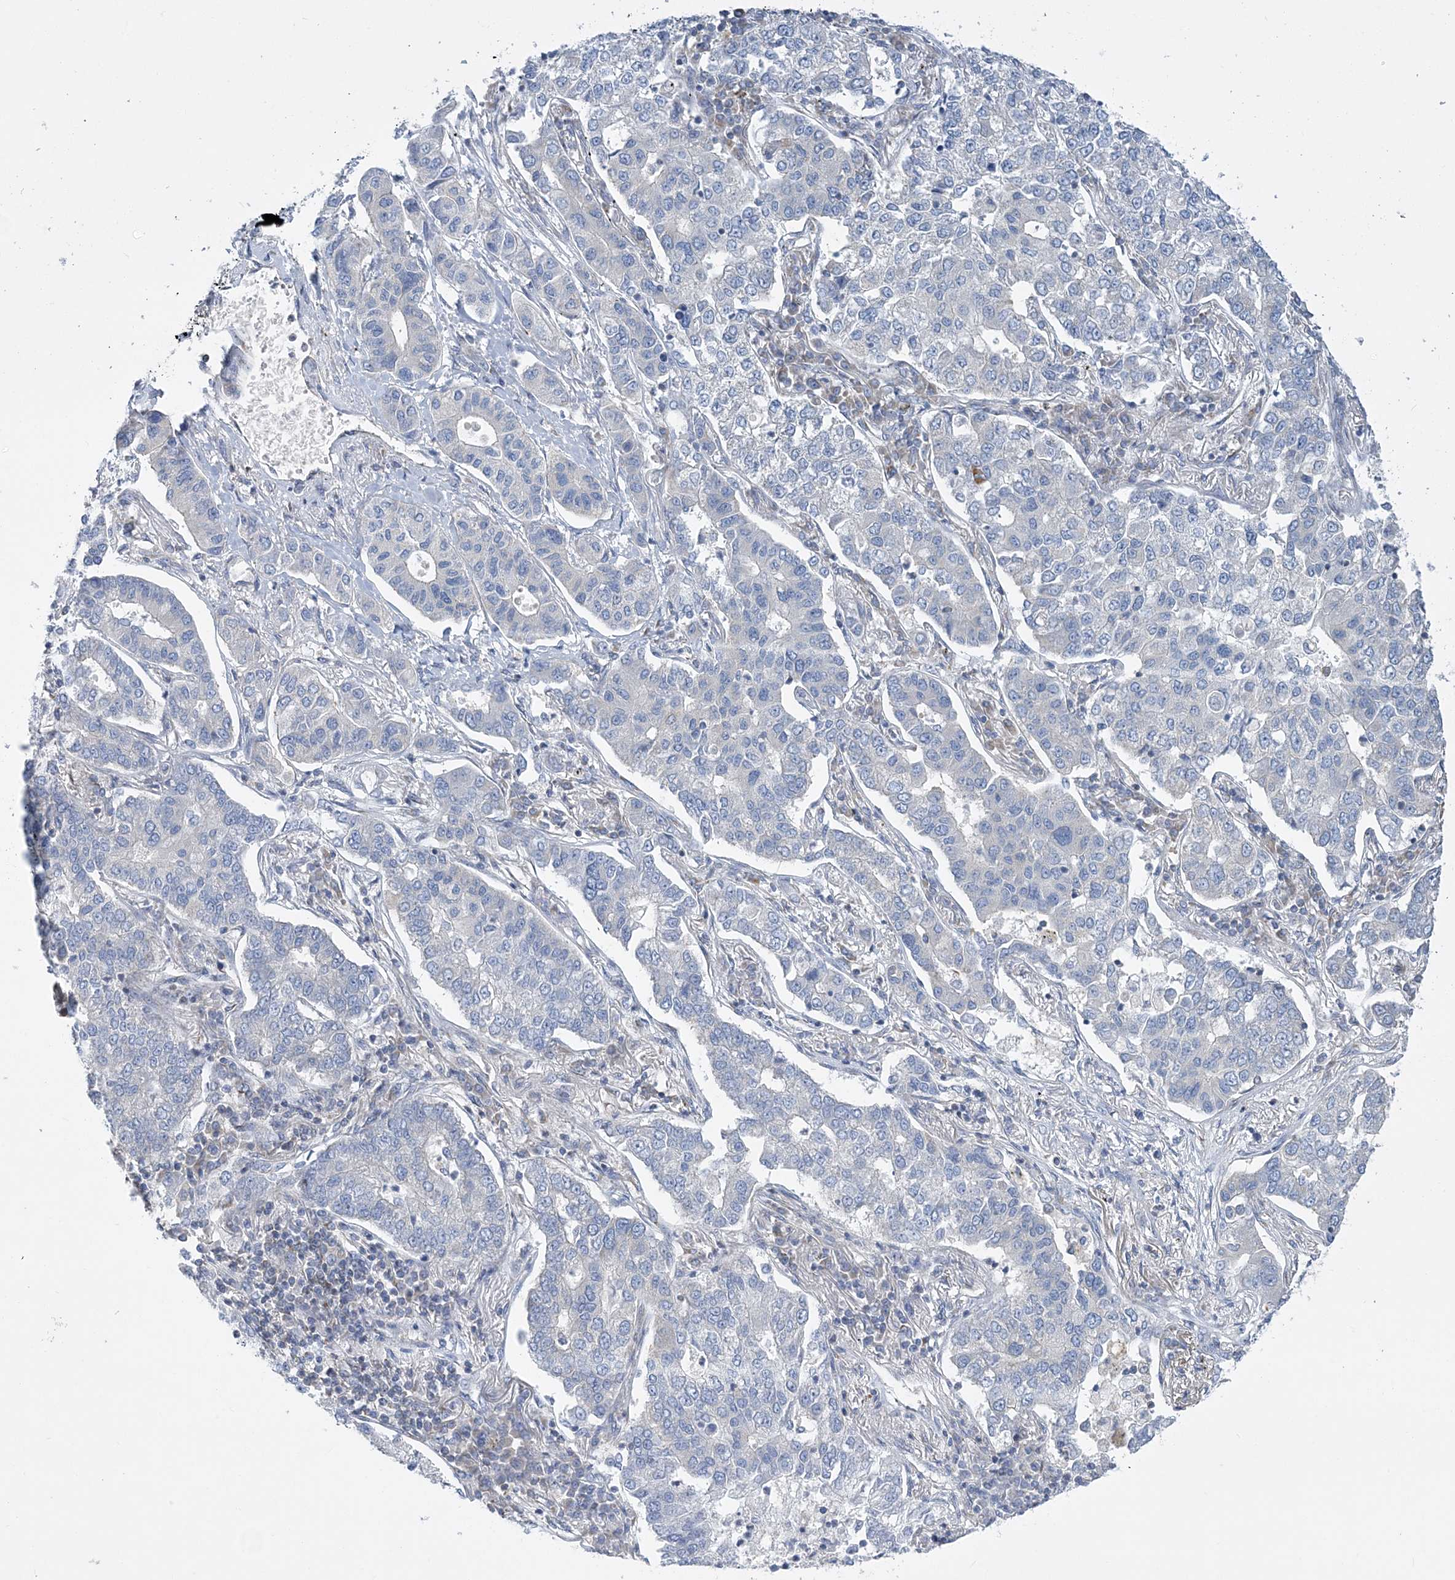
{"staining": {"intensity": "negative", "quantity": "none", "location": "none"}, "tissue": "lung cancer", "cell_type": "Tumor cells", "image_type": "cancer", "snomed": [{"axis": "morphology", "description": "Adenocarcinoma, NOS"}, {"axis": "topography", "description": "Lung"}], "caption": "IHC micrograph of adenocarcinoma (lung) stained for a protein (brown), which exhibits no staining in tumor cells.", "gene": "FAM114A2", "patient": {"sex": "male", "age": 49}}